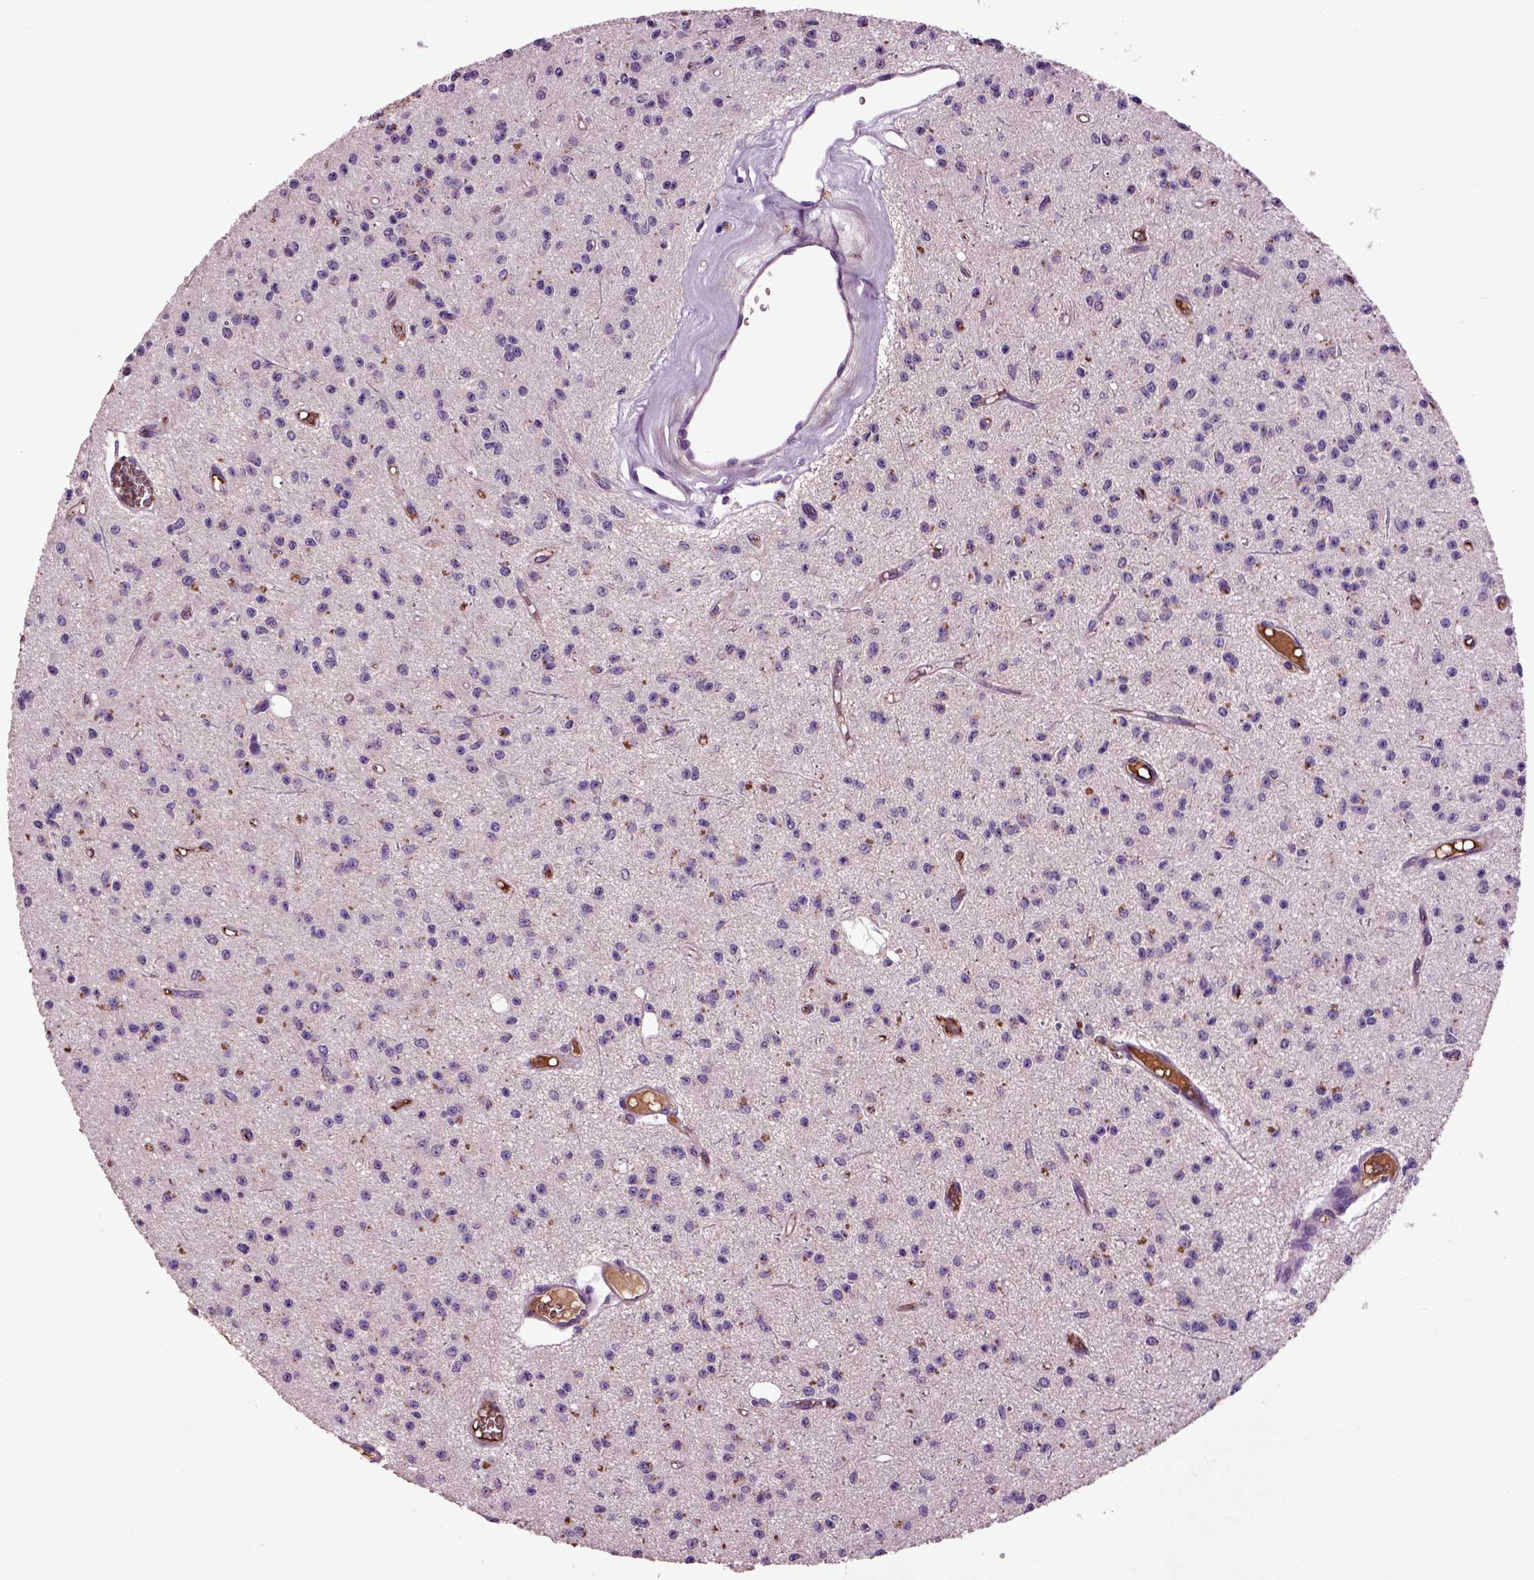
{"staining": {"intensity": "negative", "quantity": "none", "location": "none"}, "tissue": "glioma", "cell_type": "Tumor cells", "image_type": "cancer", "snomed": [{"axis": "morphology", "description": "Glioma, malignant, Low grade"}, {"axis": "topography", "description": "Brain"}], "caption": "An image of human glioma is negative for staining in tumor cells.", "gene": "SPON1", "patient": {"sex": "female", "age": 45}}